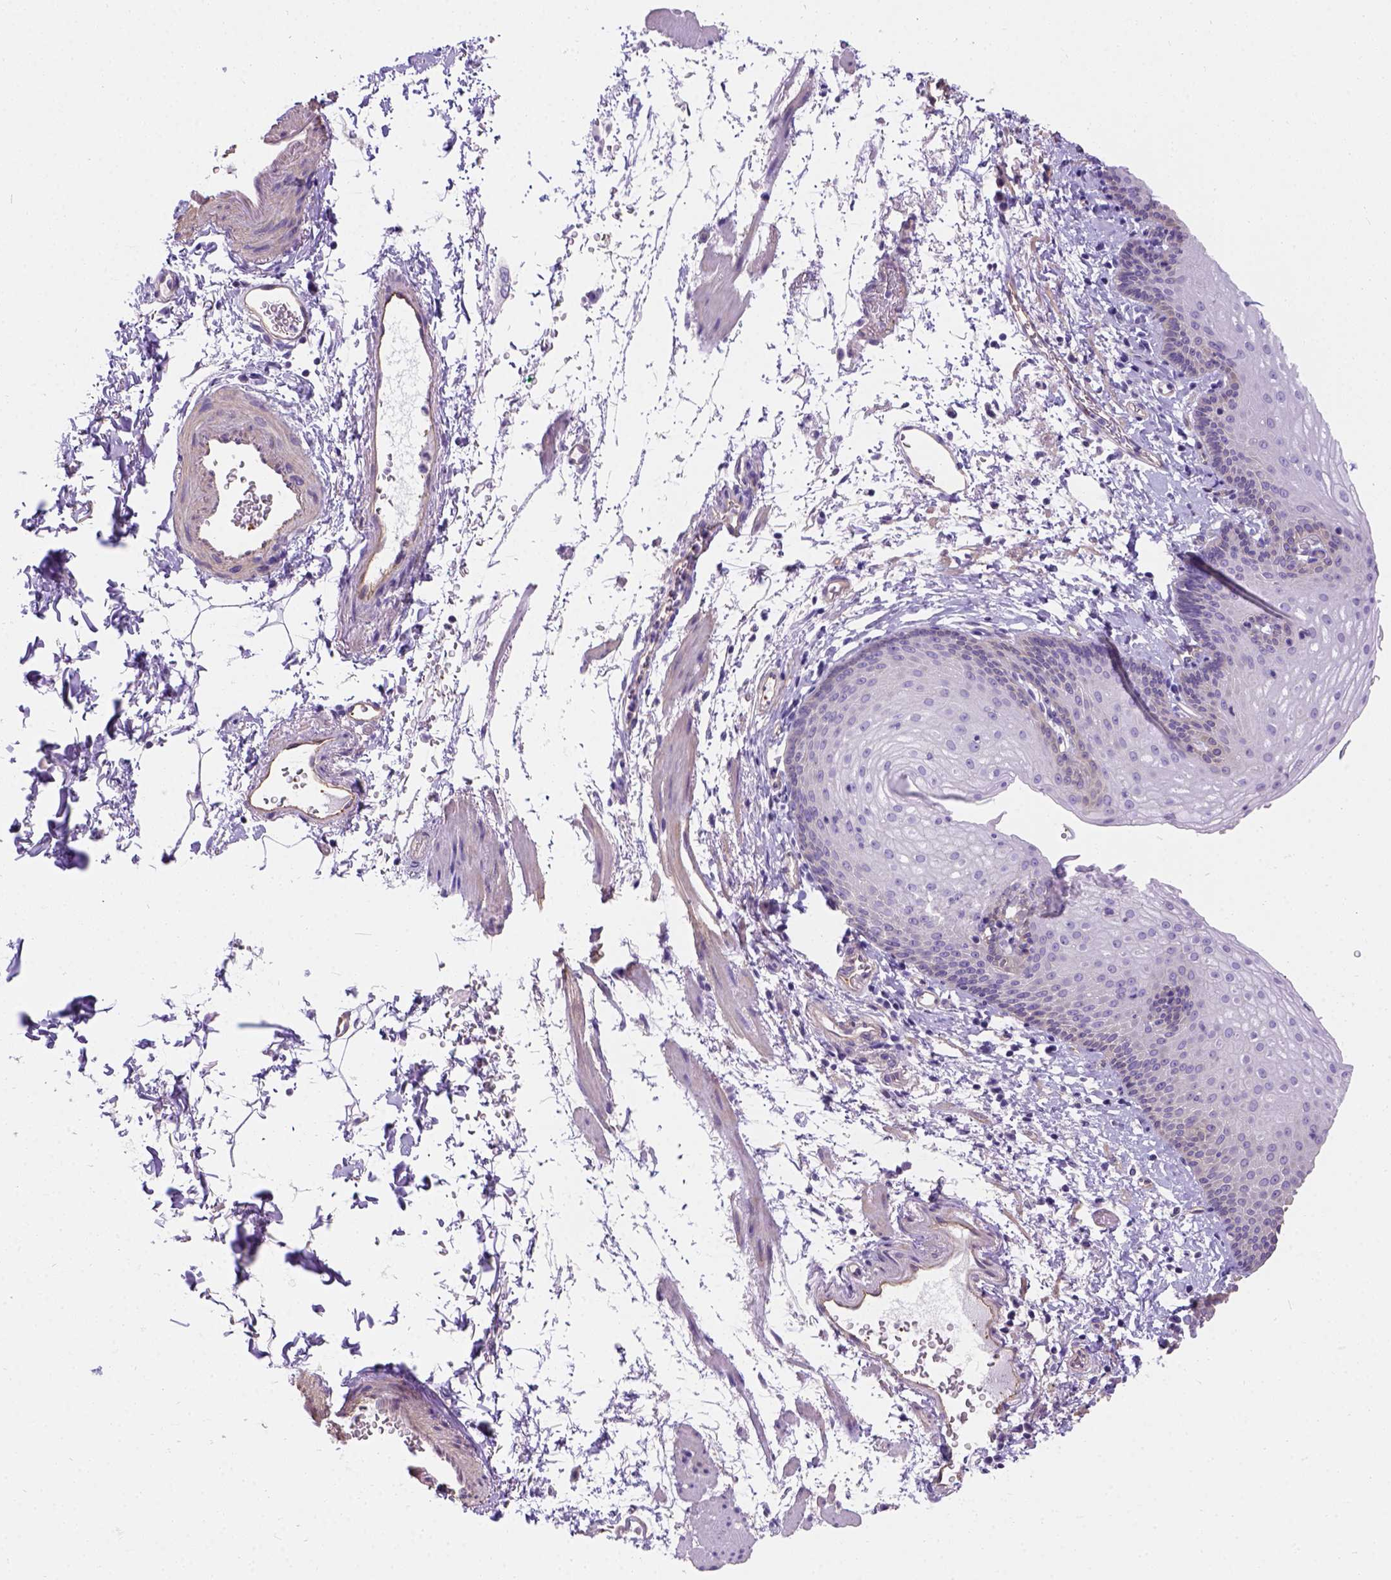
{"staining": {"intensity": "negative", "quantity": "none", "location": "none"}, "tissue": "esophagus", "cell_type": "Squamous epithelial cells", "image_type": "normal", "snomed": [{"axis": "morphology", "description": "Normal tissue, NOS"}, {"axis": "topography", "description": "Esophagus"}], "caption": "IHC photomicrograph of unremarkable esophagus: human esophagus stained with DAB (3,3'-diaminobenzidine) demonstrates no significant protein positivity in squamous epithelial cells.", "gene": "PHF7", "patient": {"sex": "female", "age": 64}}